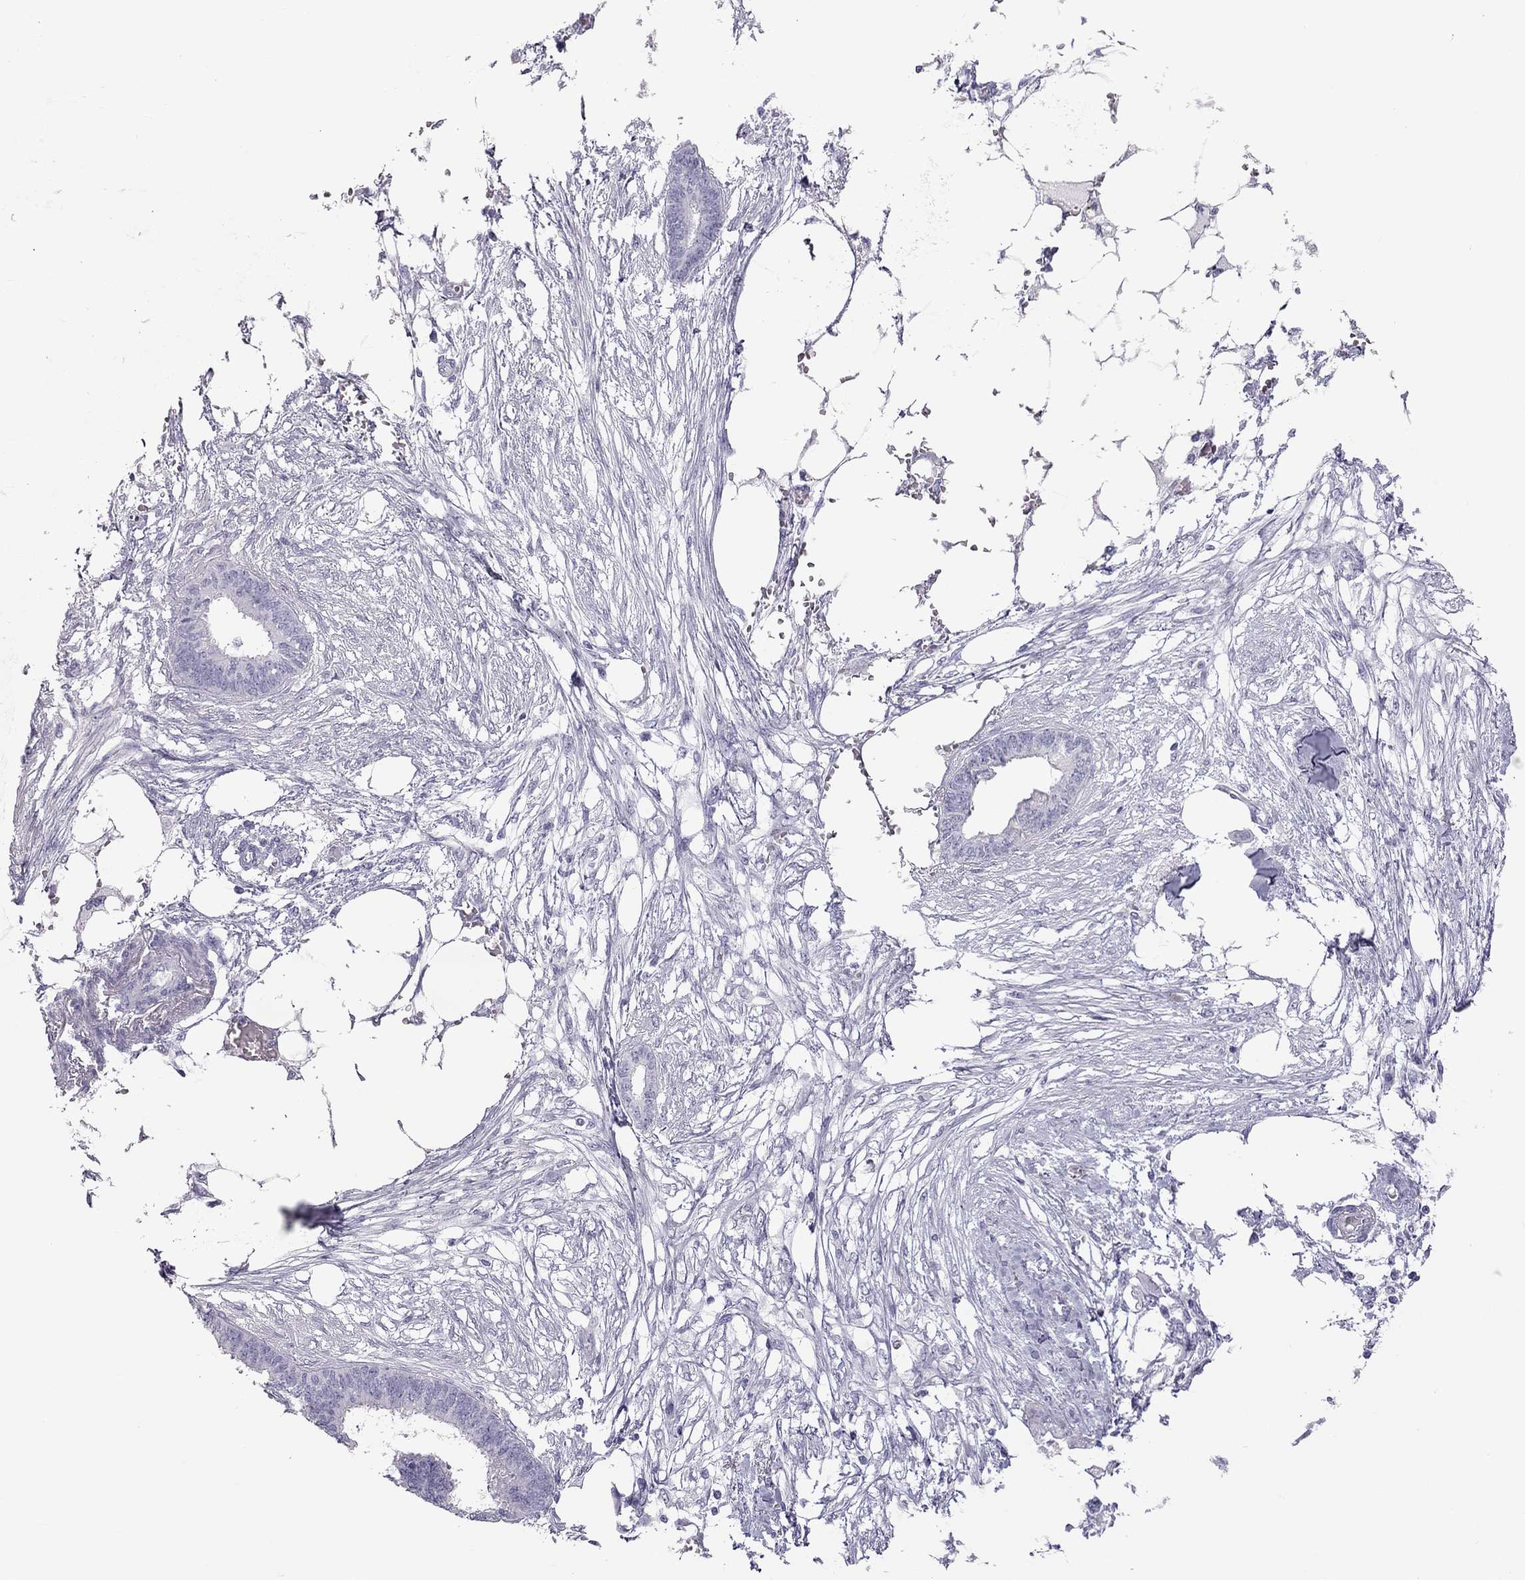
{"staining": {"intensity": "negative", "quantity": "none", "location": "none"}, "tissue": "endometrial cancer", "cell_type": "Tumor cells", "image_type": "cancer", "snomed": [{"axis": "morphology", "description": "Adenocarcinoma, NOS"}, {"axis": "morphology", "description": "Adenocarcinoma, metastatic, NOS"}, {"axis": "topography", "description": "Adipose tissue"}, {"axis": "topography", "description": "Endometrium"}], "caption": "Tumor cells show no significant protein expression in endometrial cancer. (Brightfield microscopy of DAB IHC at high magnification).", "gene": "TEX14", "patient": {"sex": "female", "age": 67}}